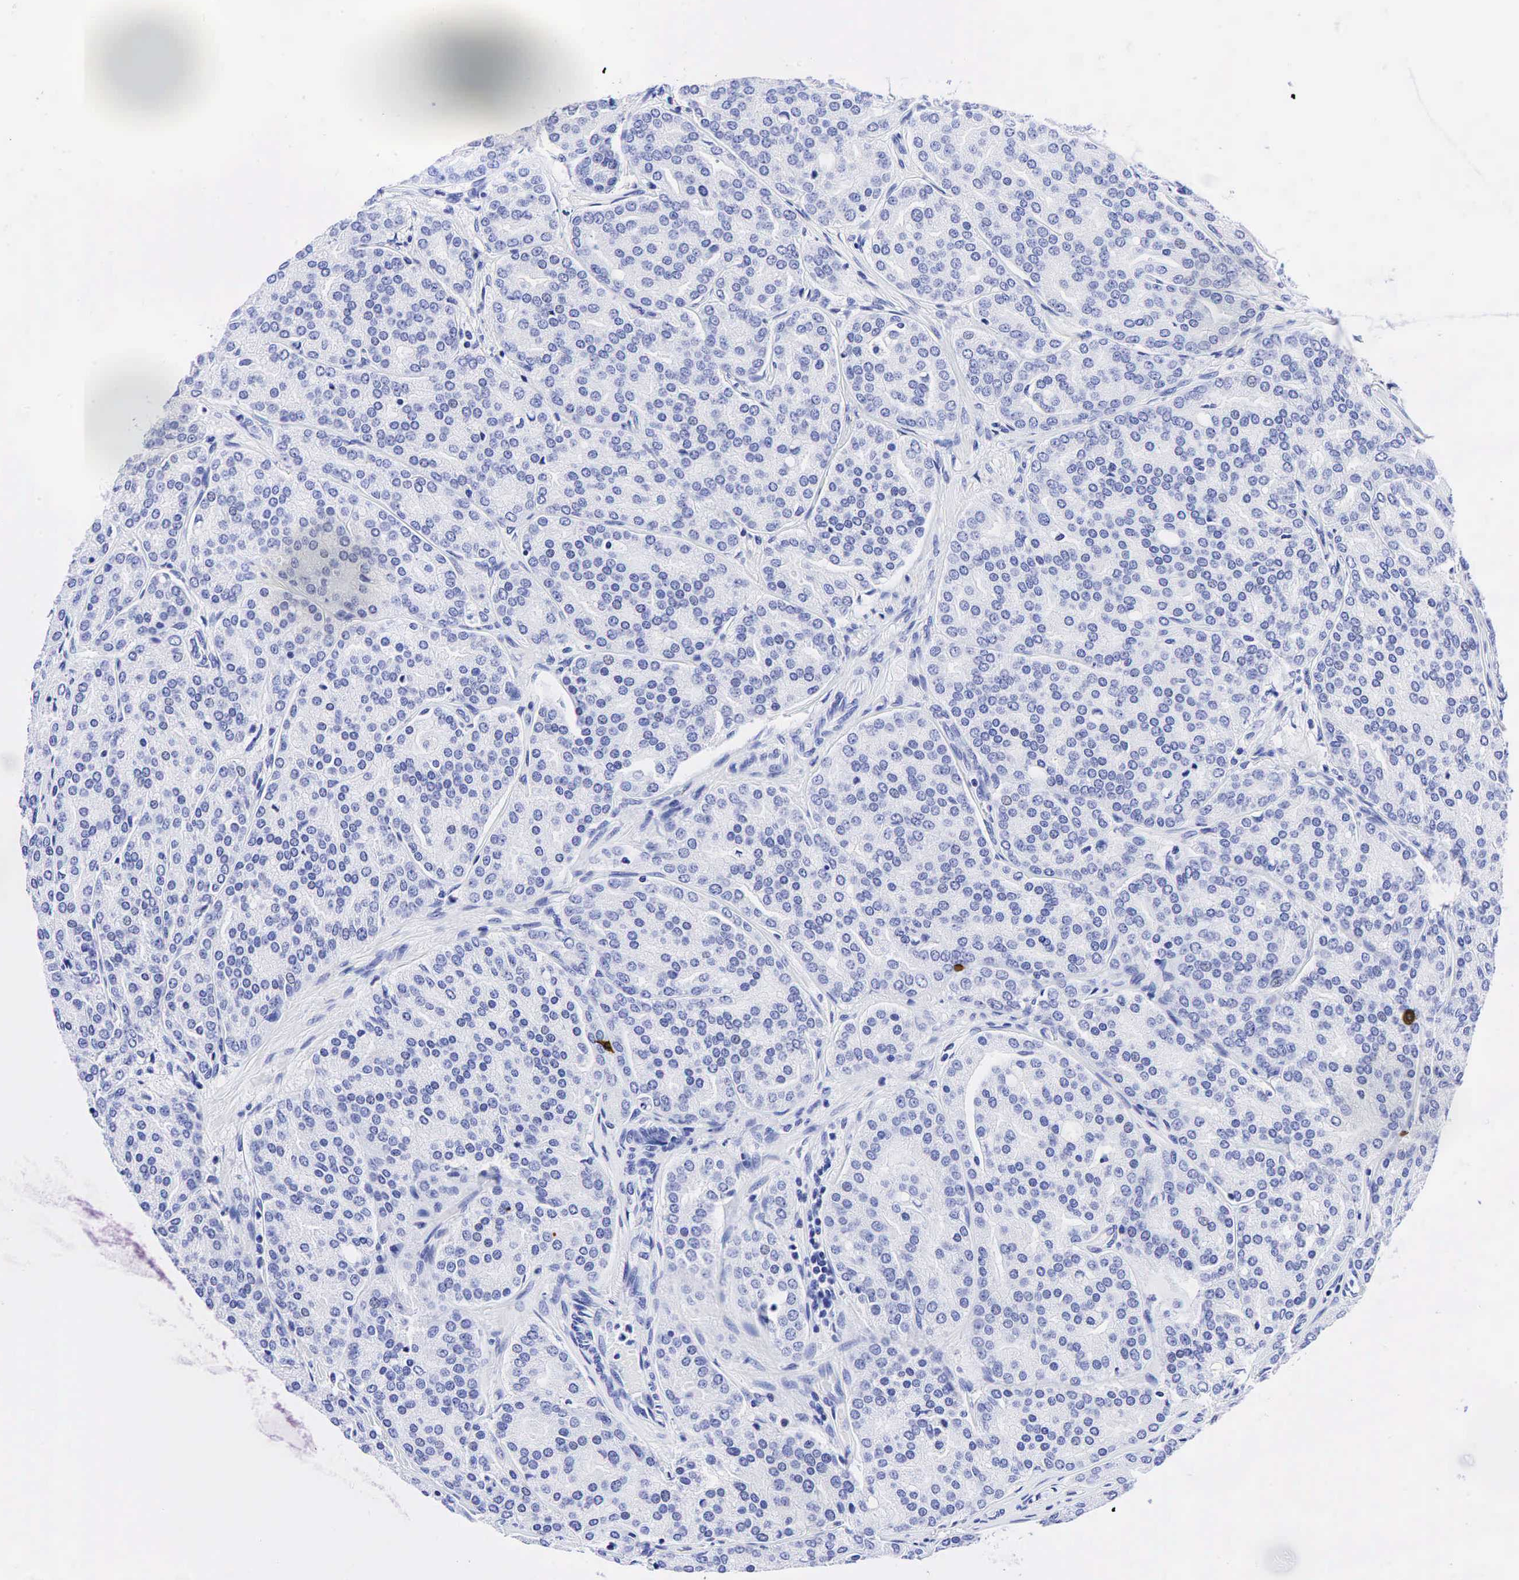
{"staining": {"intensity": "negative", "quantity": "none", "location": "none"}, "tissue": "prostate cancer", "cell_type": "Tumor cells", "image_type": "cancer", "snomed": [{"axis": "morphology", "description": "Adenocarcinoma, High grade"}, {"axis": "topography", "description": "Prostate"}], "caption": "The immunohistochemistry (IHC) micrograph has no significant positivity in tumor cells of prostate high-grade adenocarcinoma tissue. Brightfield microscopy of immunohistochemistry (IHC) stained with DAB (brown) and hematoxylin (blue), captured at high magnification.", "gene": "CHGA", "patient": {"sex": "male", "age": 64}}